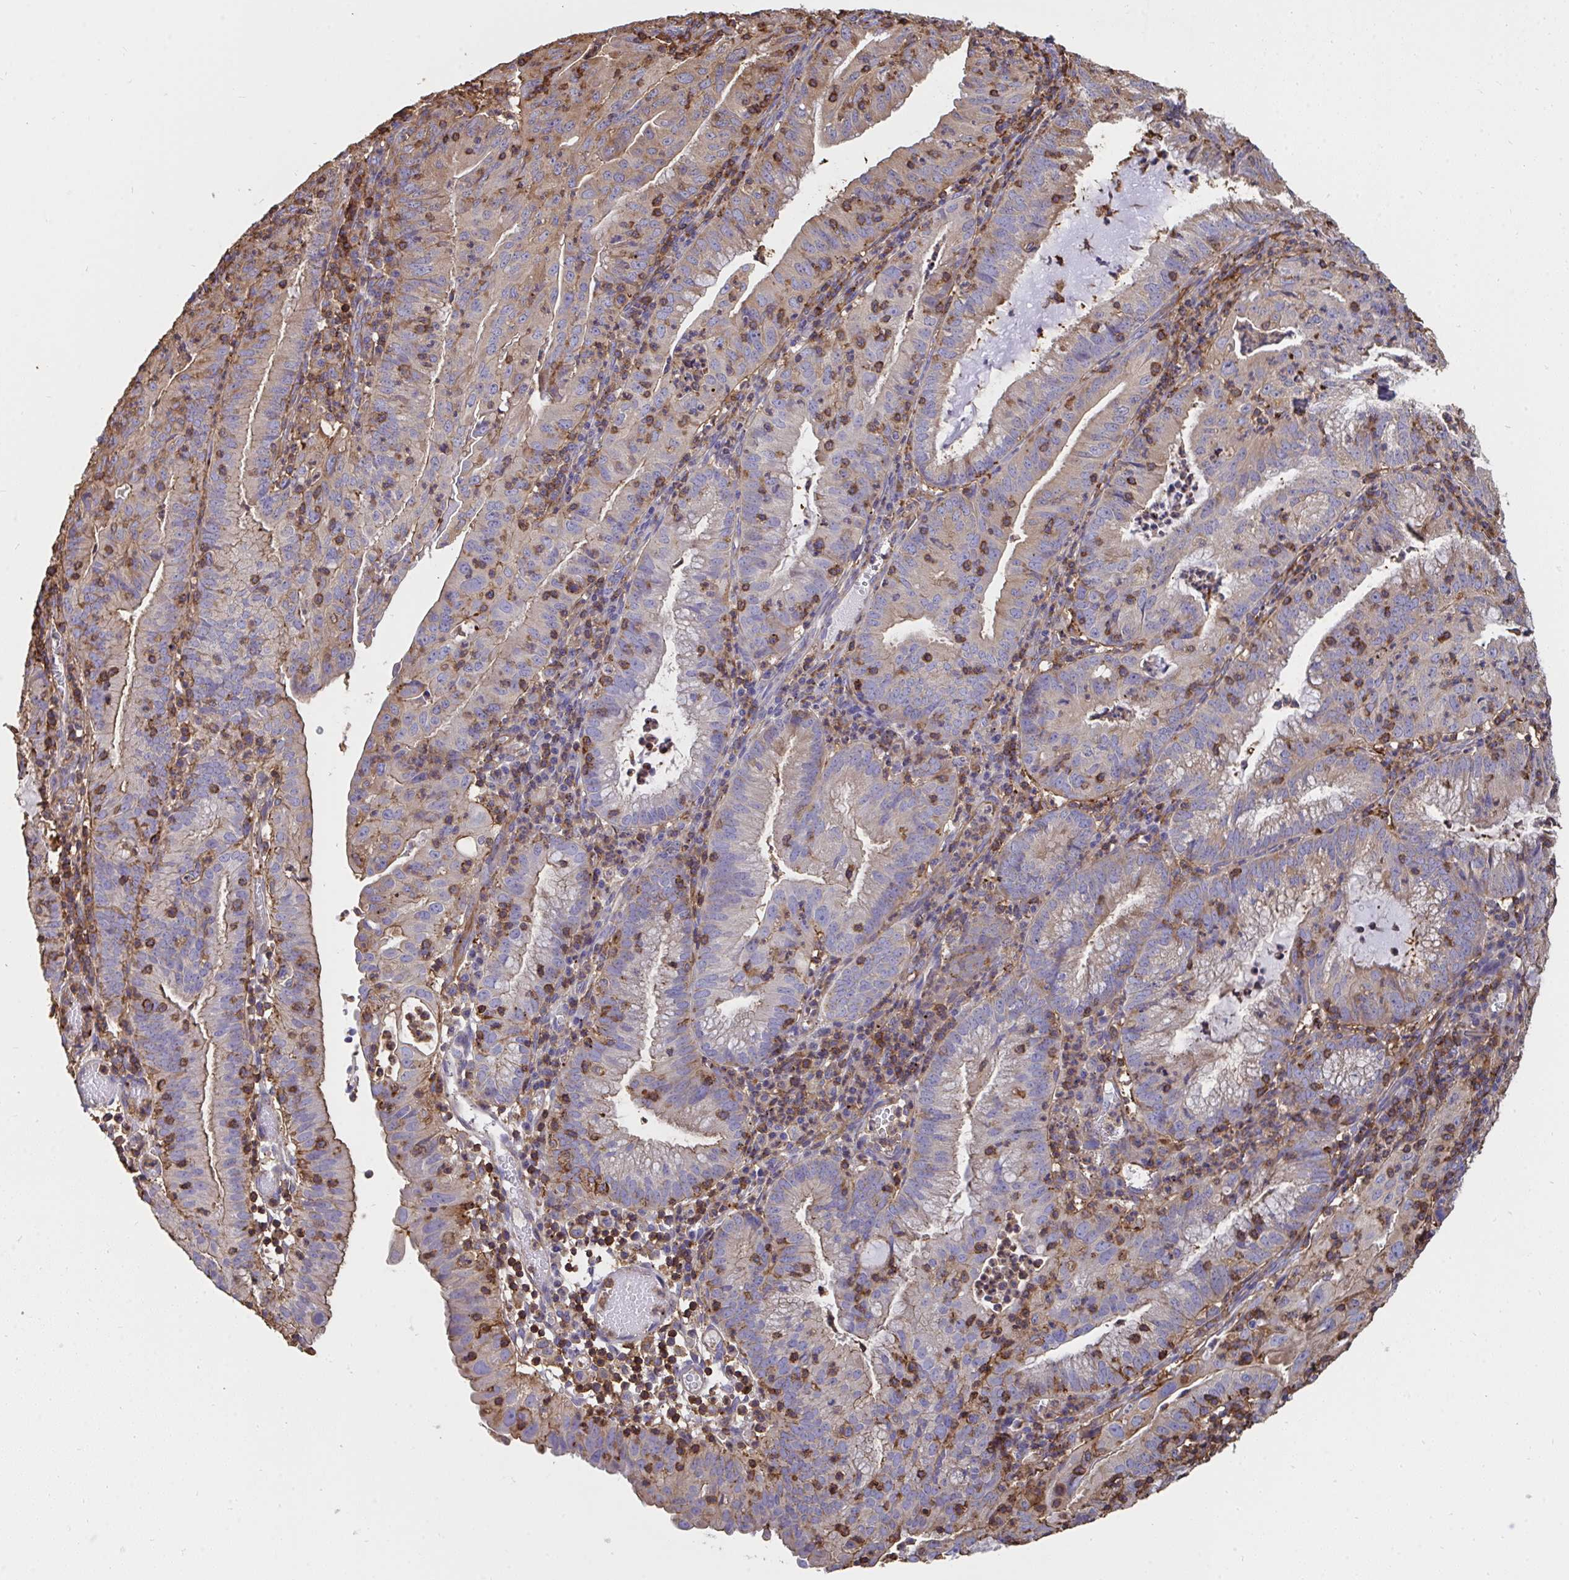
{"staining": {"intensity": "moderate", "quantity": "<25%", "location": "cytoplasmic/membranous"}, "tissue": "endometrial cancer", "cell_type": "Tumor cells", "image_type": "cancer", "snomed": [{"axis": "morphology", "description": "Adenocarcinoma, NOS"}, {"axis": "topography", "description": "Endometrium"}], "caption": "Immunohistochemical staining of human endometrial adenocarcinoma exhibits moderate cytoplasmic/membranous protein positivity in approximately <25% of tumor cells.", "gene": "CFL1", "patient": {"sex": "female", "age": 60}}